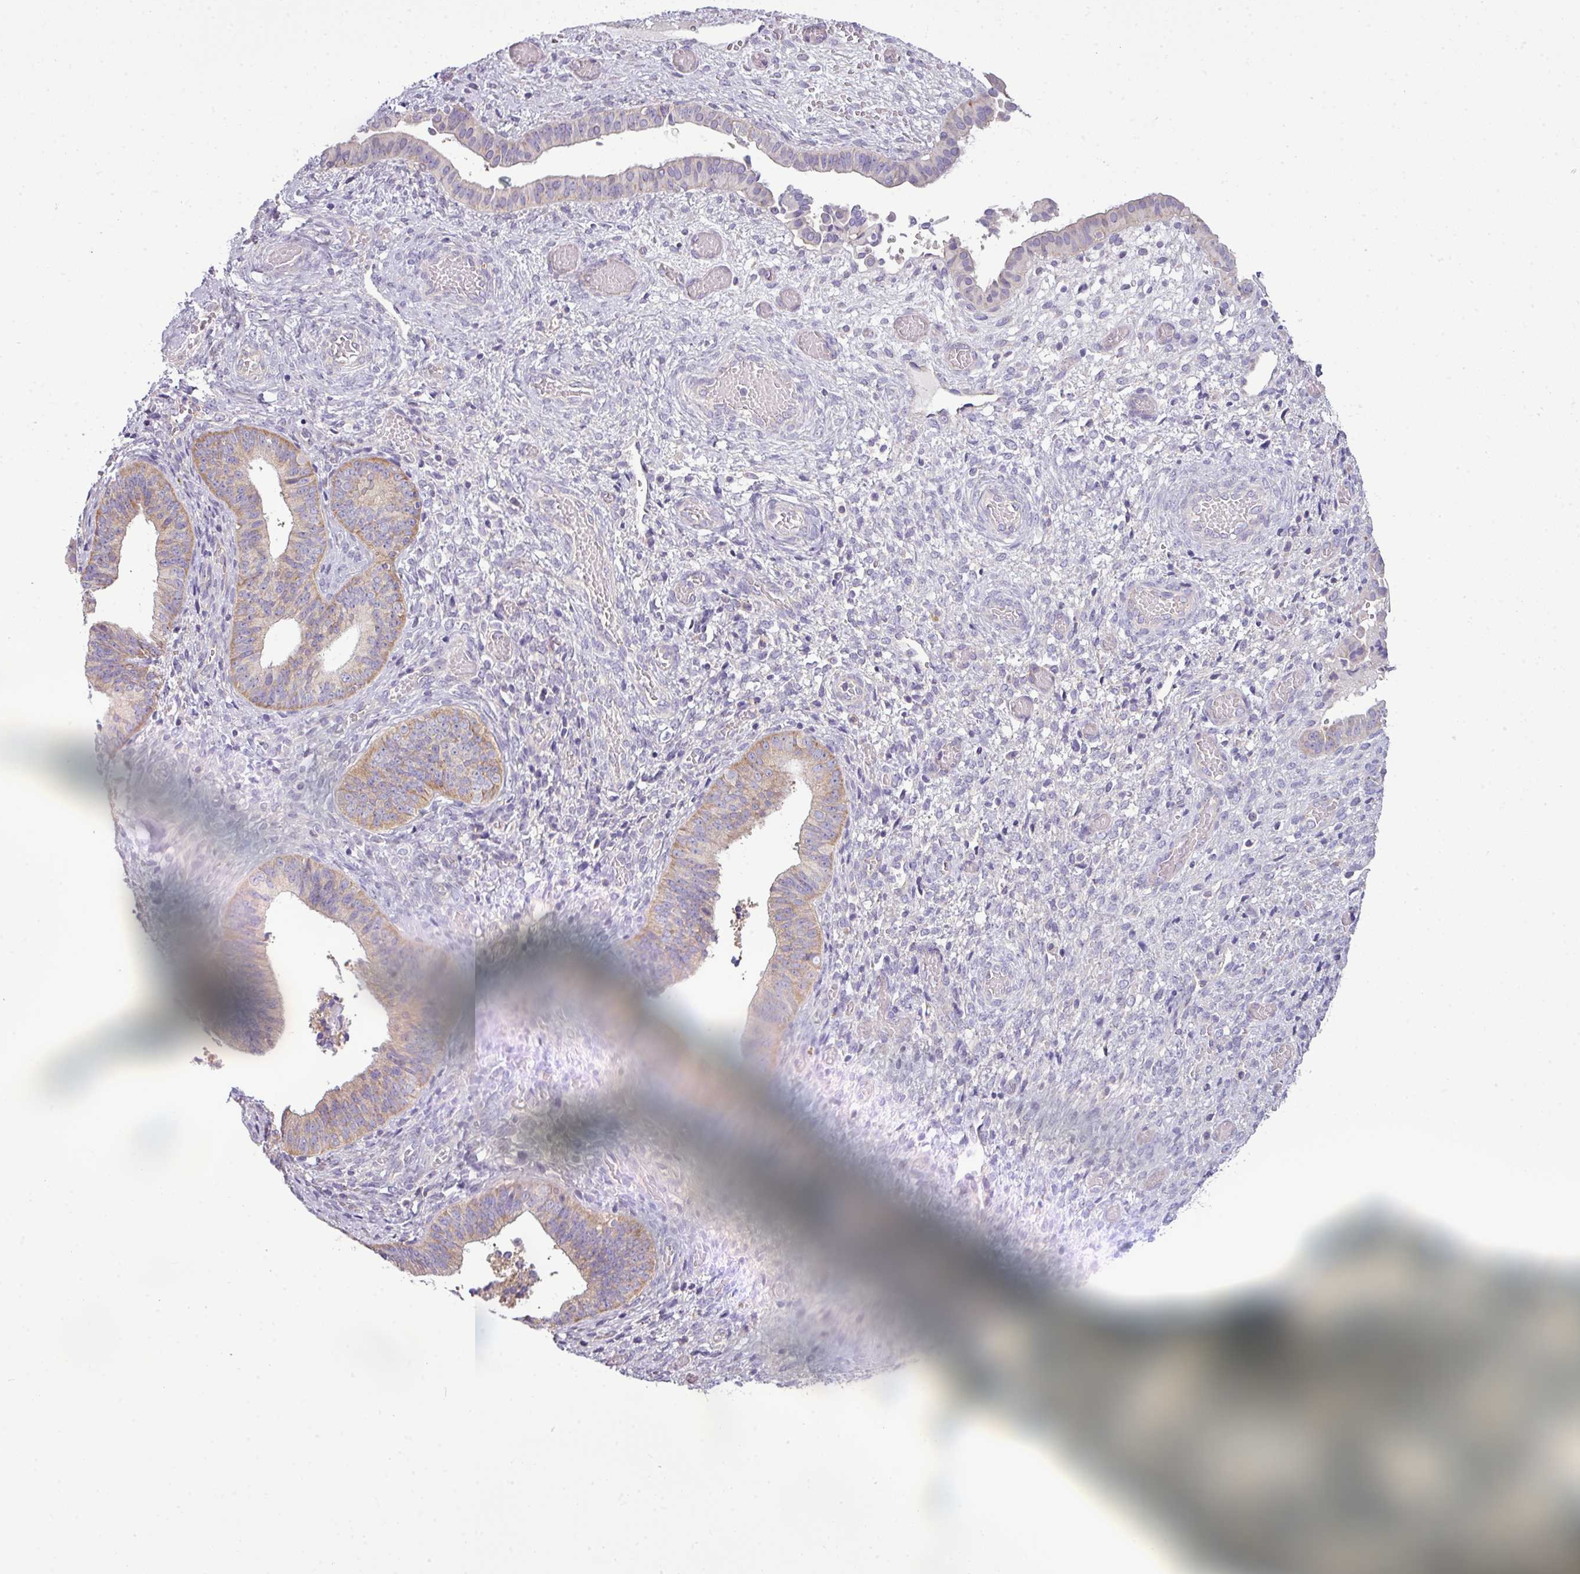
{"staining": {"intensity": "weak", "quantity": "25%-75%", "location": "cytoplasmic/membranous"}, "tissue": "cervical cancer", "cell_type": "Tumor cells", "image_type": "cancer", "snomed": [{"axis": "morphology", "description": "Squamous cell carcinoma, NOS"}, {"axis": "topography", "description": "Cervix"}], "caption": "There is low levels of weak cytoplasmic/membranous expression in tumor cells of cervical squamous cell carcinoma, as demonstrated by immunohistochemical staining (brown color).", "gene": "AGAP5", "patient": {"sex": "female", "age": 59}}